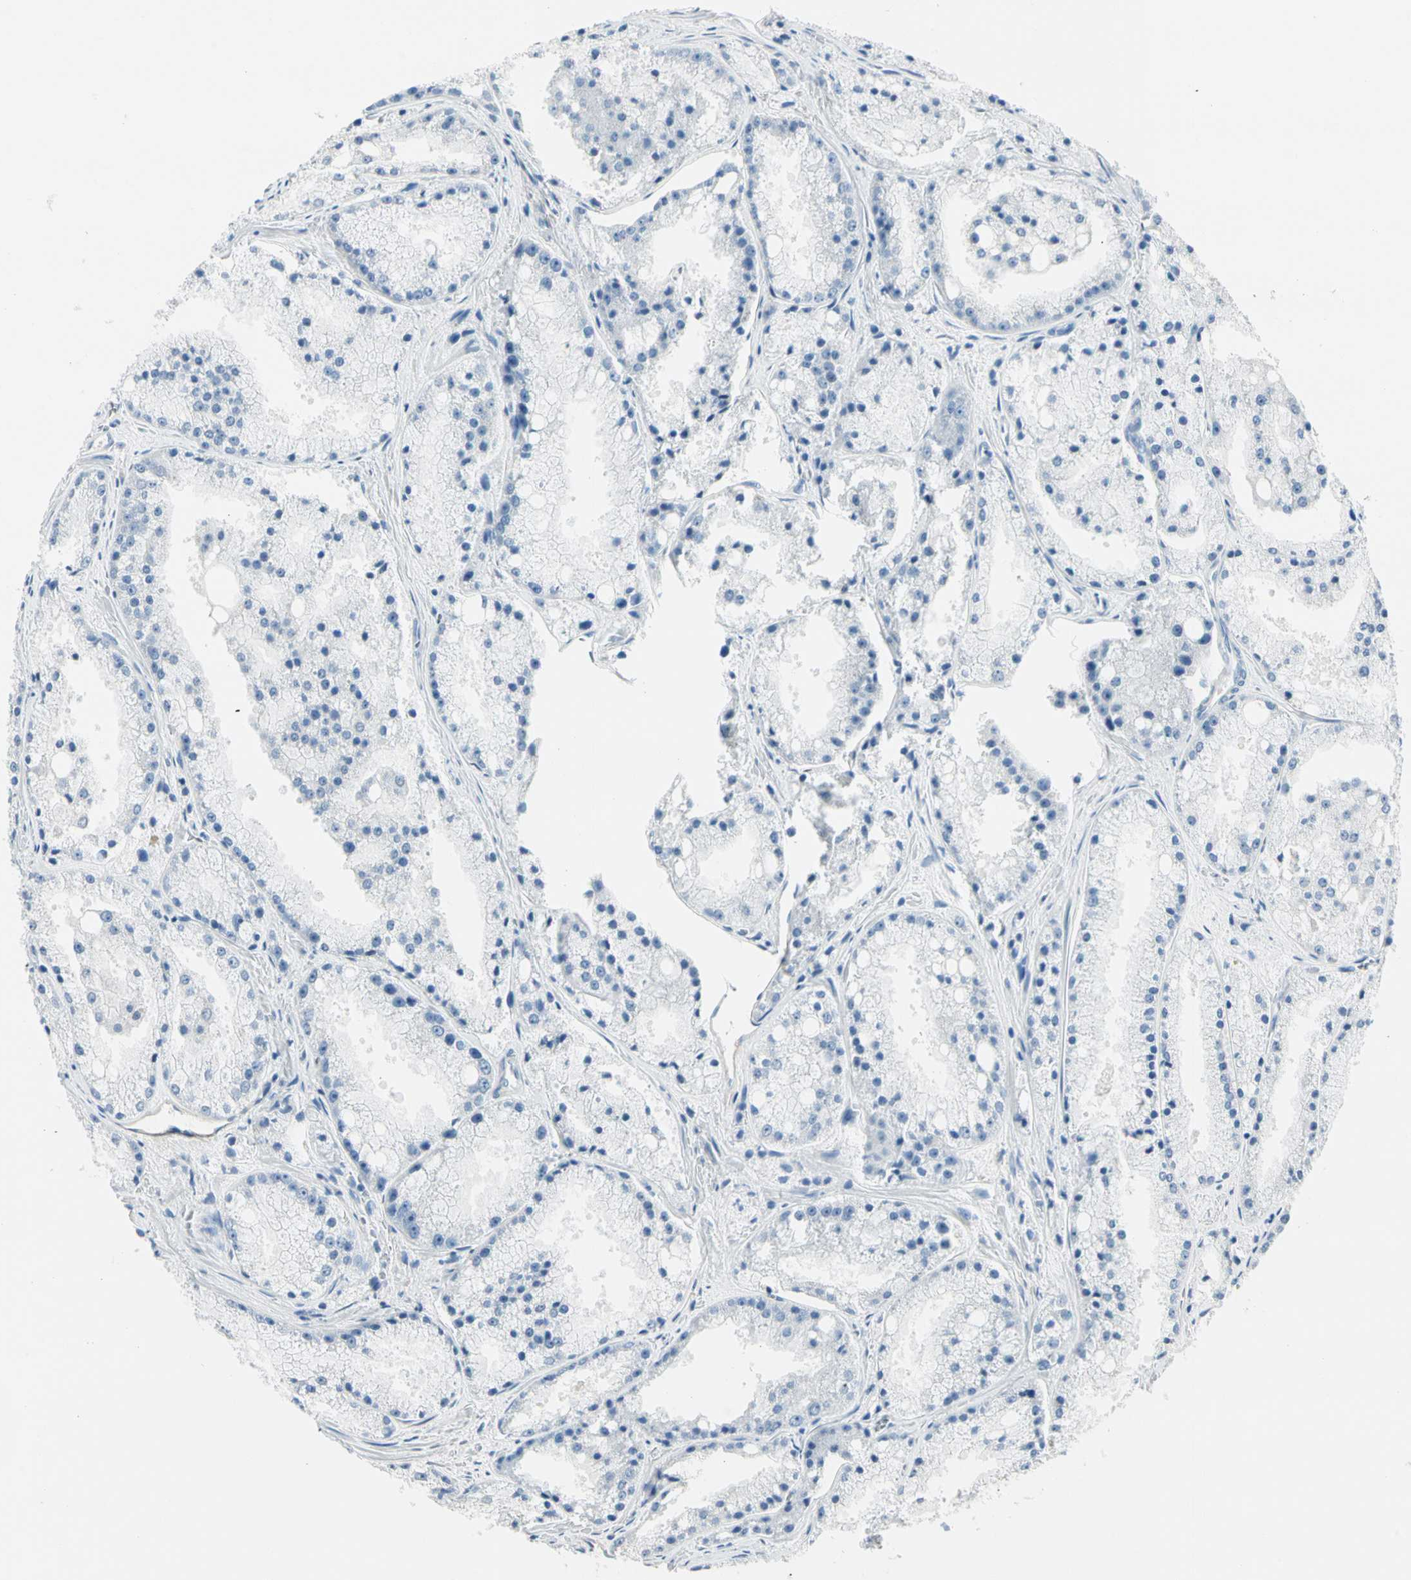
{"staining": {"intensity": "negative", "quantity": "none", "location": "none"}, "tissue": "prostate cancer", "cell_type": "Tumor cells", "image_type": "cancer", "snomed": [{"axis": "morphology", "description": "Adenocarcinoma, Low grade"}, {"axis": "topography", "description": "Prostate"}], "caption": "A high-resolution micrograph shows immunohistochemistry (IHC) staining of prostate cancer, which shows no significant positivity in tumor cells.", "gene": "TGFBR3", "patient": {"sex": "male", "age": 64}}